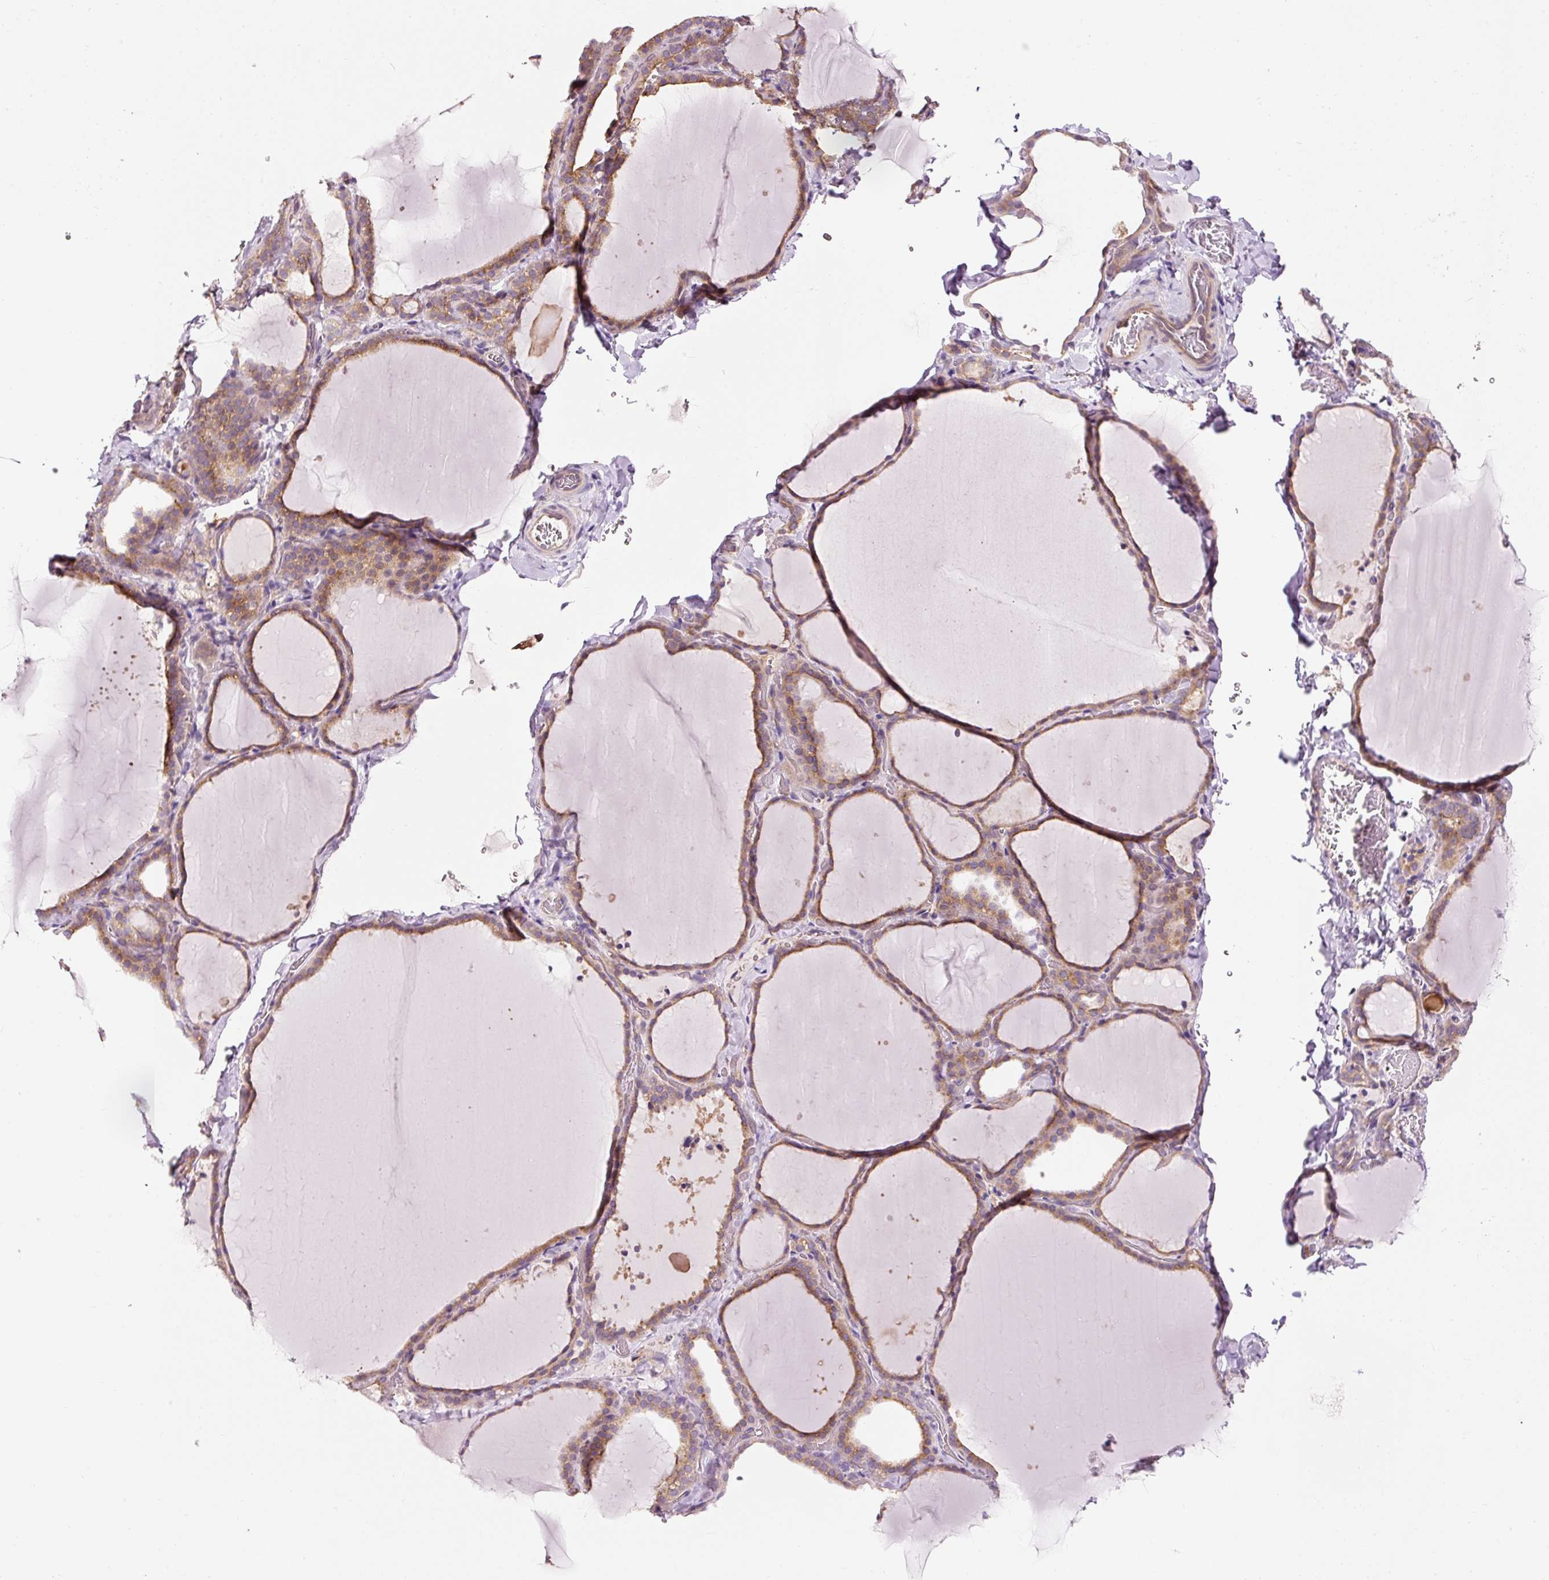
{"staining": {"intensity": "moderate", "quantity": ">75%", "location": "cytoplasmic/membranous"}, "tissue": "thyroid gland", "cell_type": "Glandular cells", "image_type": "normal", "snomed": [{"axis": "morphology", "description": "Normal tissue, NOS"}, {"axis": "topography", "description": "Thyroid gland"}], "caption": "Immunohistochemistry (IHC) micrograph of unremarkable thyroid gland stained for a protein (brown), which shows medium levels of moderate cytoplasmic/membranous positivity in about >75% of glandular cells.", "gene": "NAPA", "patient": {"sex": "female", "age": 22}}